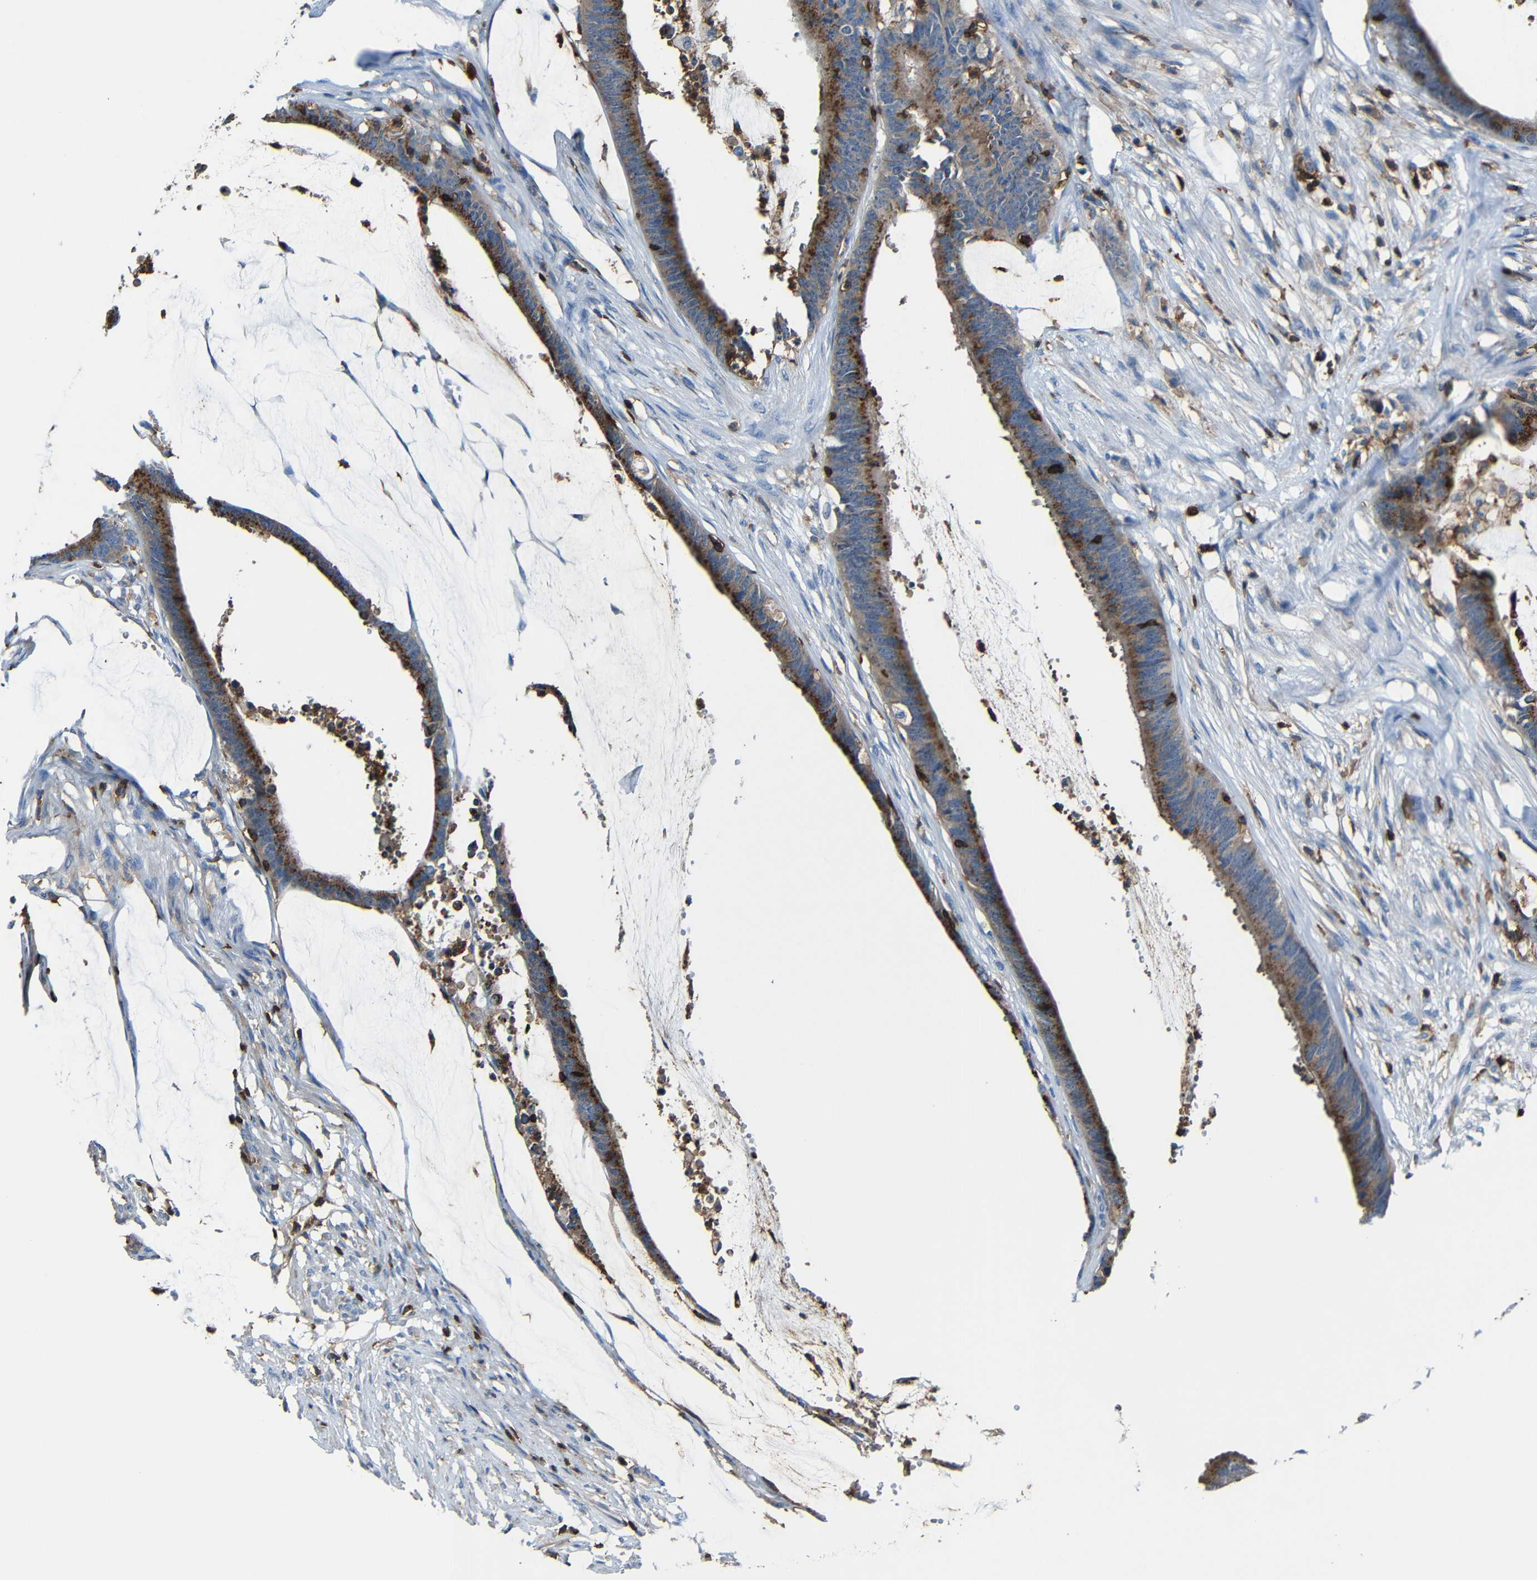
{"staining": {"intensity": "moderate", "quantity": ">75%", "location": "cytoplasmic/membranous"}, "tissue": "colorectal cancer", "cell_type": "Tumor cells", "image_type": "cancer", "snomed": [{"axis": "morphology", "description": "Adenocarcinoma, NOS"}, {"axis": "topography", "description": "Rectum"}], "caption": "A photomicrograph of adenocarcinoma (colorectal) stained for a protein reveals moderate cytoplasmic/membranous brown staining in tumor cells.", "gene": "P2RY12", "patient": {"sex": "female", "age": 66}}